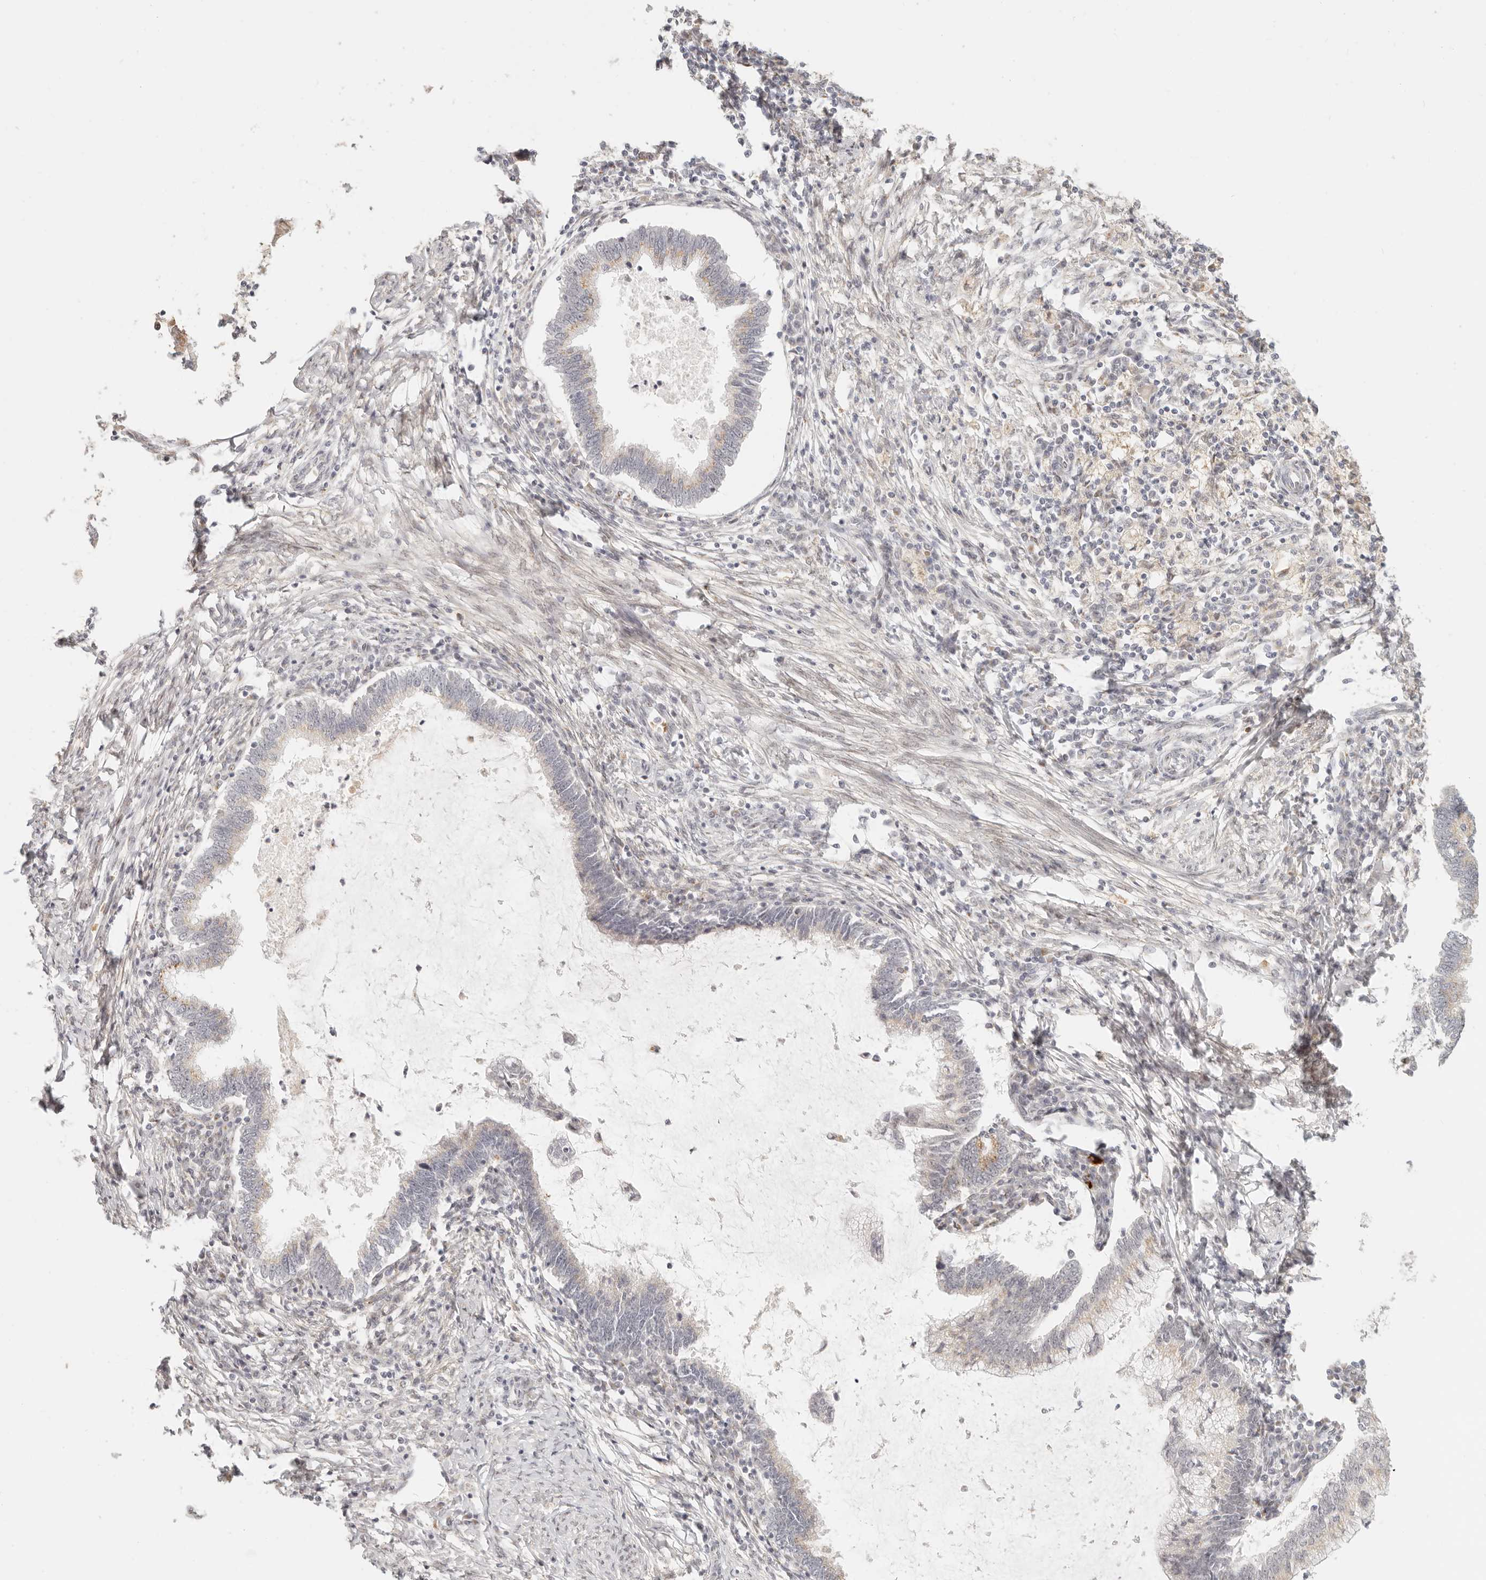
{"staining": {"intensity": "weak", "quantity": "25%-75%", "location": "cytoplasmic/membranous"}, "tissue": "cervical cancer", "cell_type": "Tumor cells", "image_type": "cancer", "snomed": [{"axis": "morphology", "description": "Adenocarcinoma, NOS"}, {"axis": "topography", "description": "Cervix"}], "caption": "Cervical adenocarcinoma was stained to show a protein in brown. There is low levels of weak cytoplasmic/membranous expression in about 25%-75% of tumor cells. Nuclei are stained in blue.", "gene": "FAM20B", "patient": {"sex": "female", "age": 36}}